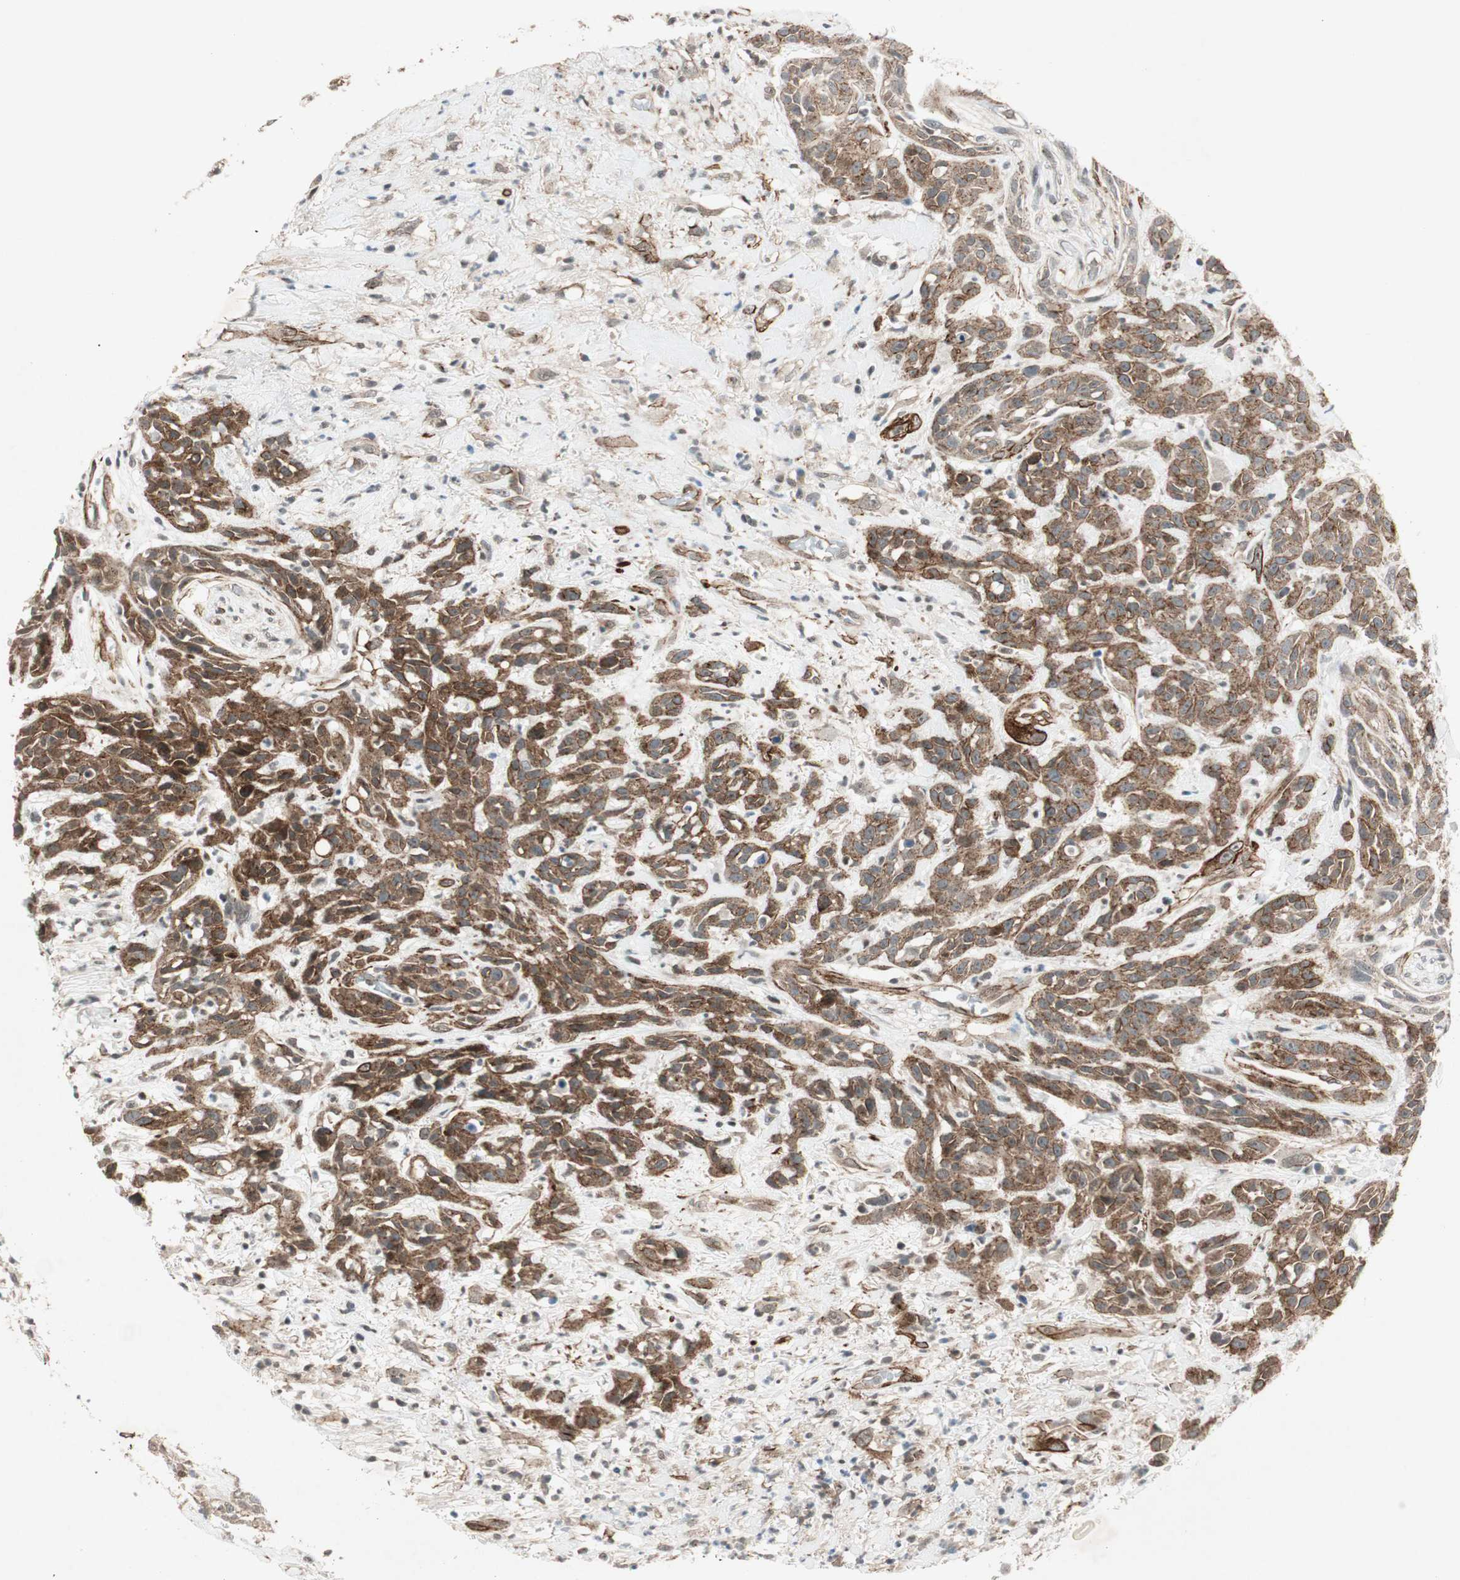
{"staining": {"intensity": "strong", "quantity": ">75%", "location": "cytoplasmic/membranous"}, "tissue": "head and neck cancer", "cell_type": "Tumor cells", "image_type": "cancer", "snomed": [{"axis": "morphology", "description": "Squamous cell carcinoma, NOS"}, {"axis": "topography", "description": "Head-Neck"}], "caption": "Immunohistochemistry of squamous cell carcinoma (head and neck) displays high levels of strong cytoplasmic/membranous positivity in approximately >75% of tumor cells.", "gene": "CDK19", "patient": {"sex": "male", "age": 62}}